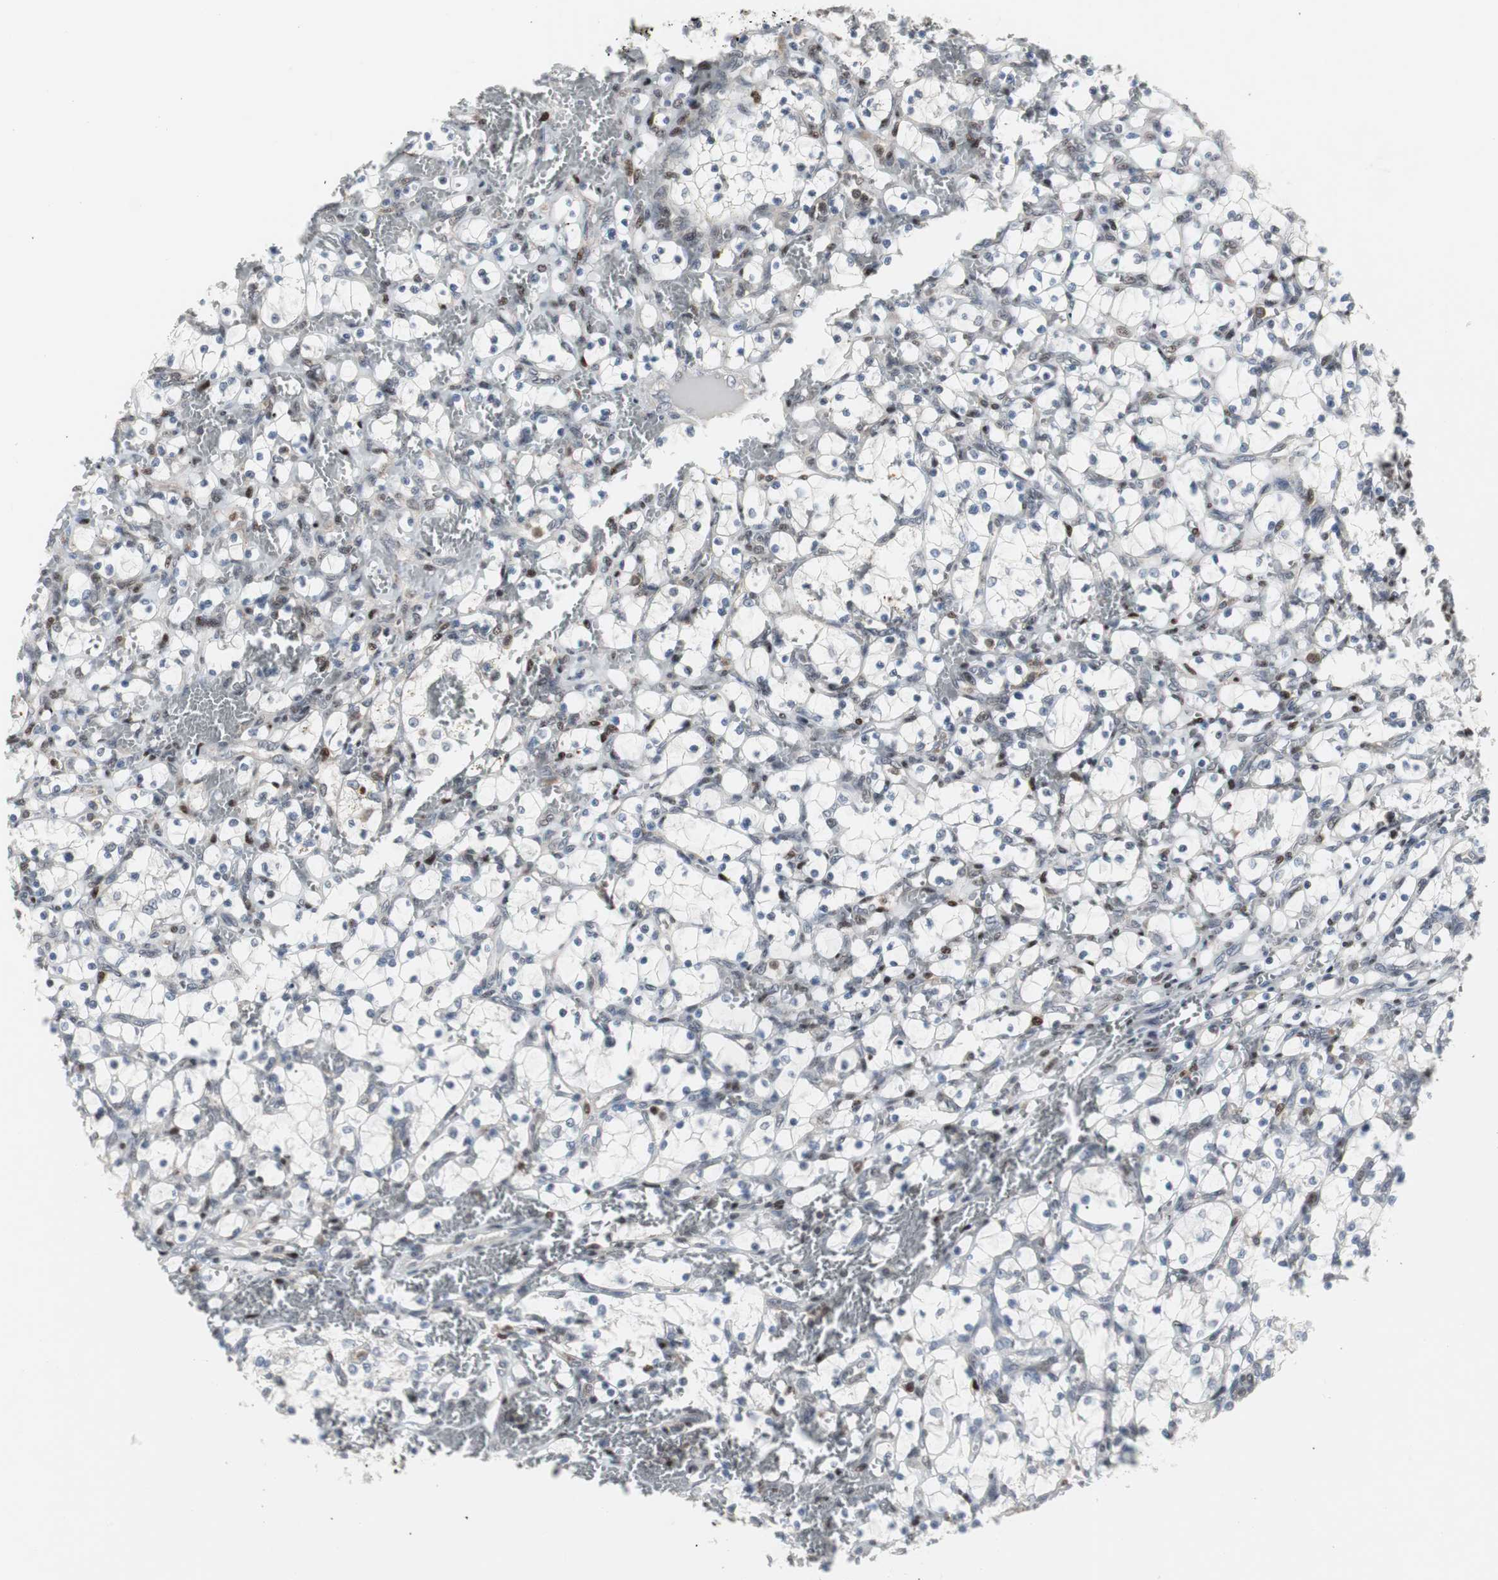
{"staining": {"intensity": "negative", "quantity": "none", "location": "none"}, "tissue": "renal cancer", "cell_type": "Tumor cells", "image_type": "cancer", "snomed": [{"axis": "morphology", "description": "Adenocarcinoma, NOS"}, {"axis": "topography", "description": "Kidney"}], "caption": "Immunohistochemical staining of renal cancer (adenocarcinoma) exhibits no significant expression in tumor cells. Brightfield microscopy of immunohistochemistry stained with DAB (3,3'-diaminobenzidine) (brown) and hematoxylin (blue), captured at high magnification.", "gene": "GRK2", "patient": {"sex": "female", "age": 69}}